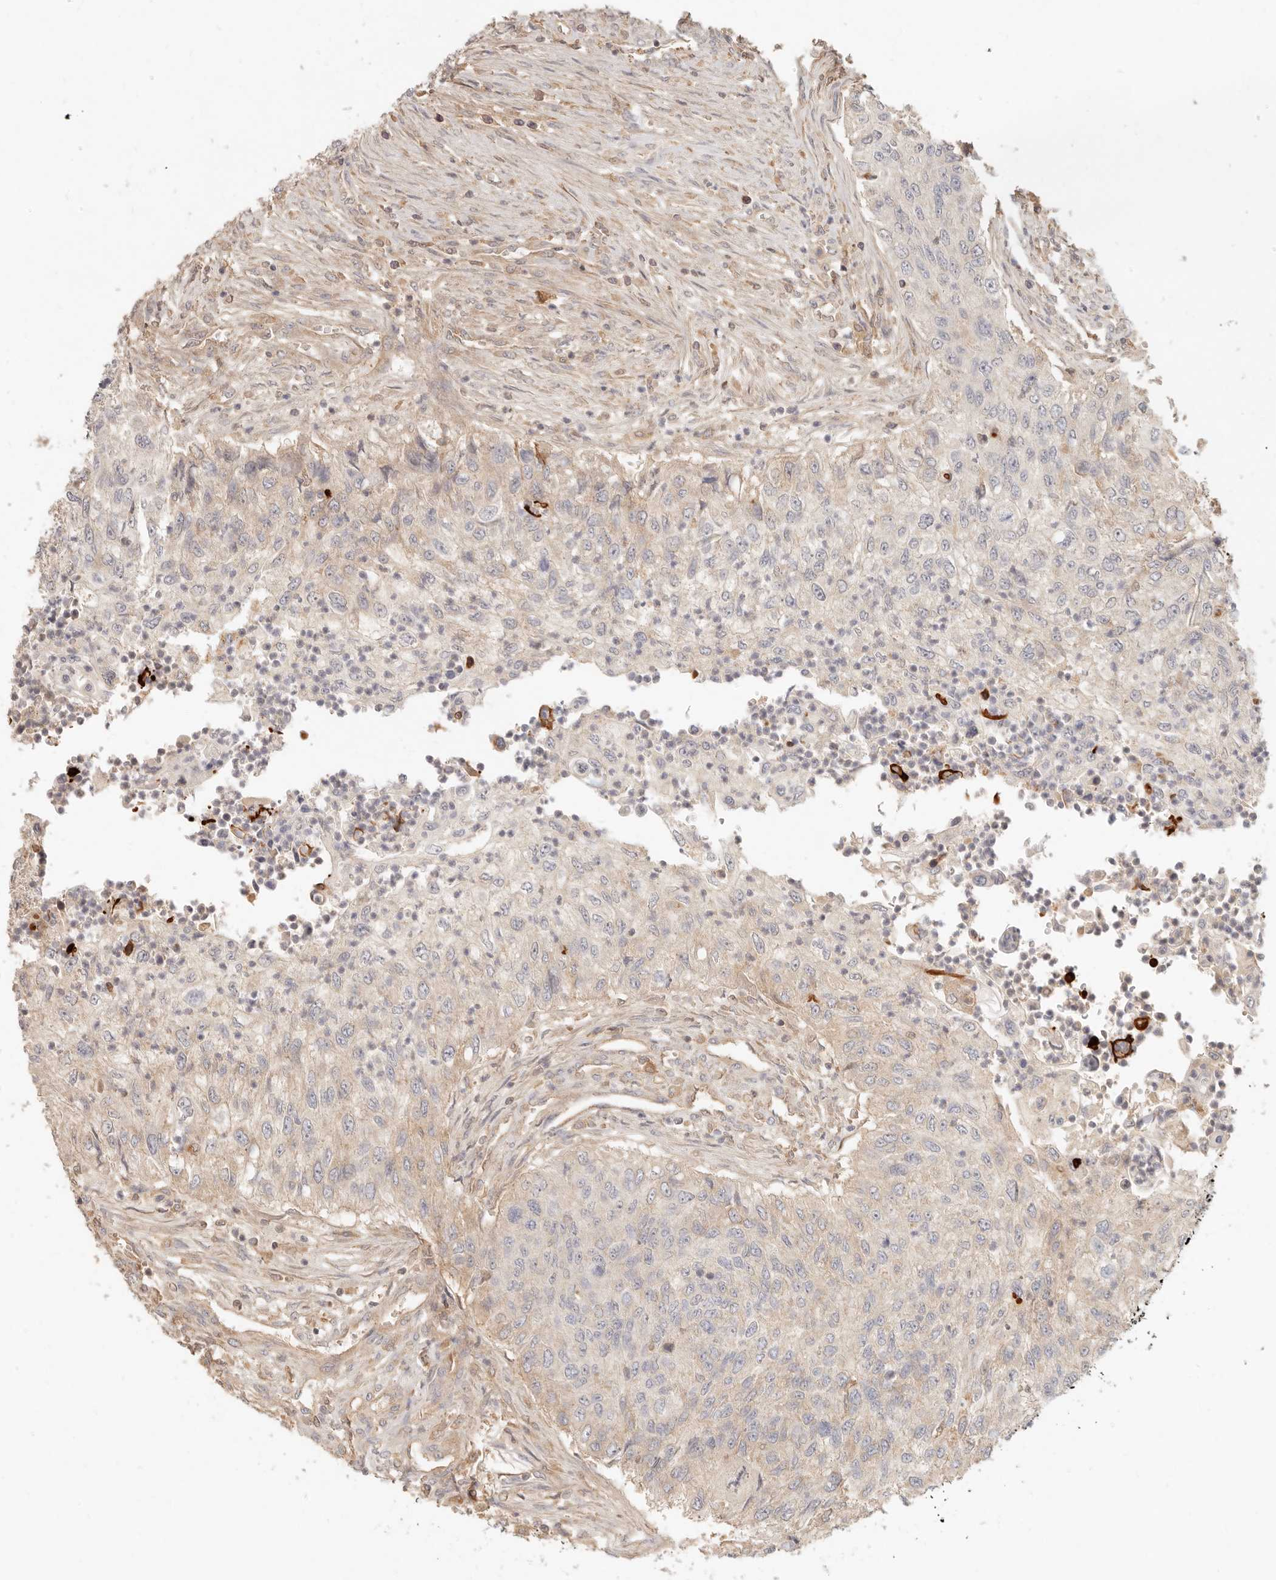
{"staining": {"intensity": "negative", "quantity": "none", "location": "none"}, "tissue": "urothelial cancer", "cell_type": "Tumor cells", "image_type": "cancer", "snomed": [{"axis": "morphology", "description": "Urothelial carcinoma, High grade"}, {"axis": "topography", "description": "Urinary bladder"}], "caption": "There is no significant positivity in tumor cells of urothelial carcinoma (high-grade).", "gene": "NECAP2", "patient": {"sex": "female", "age": 60}}